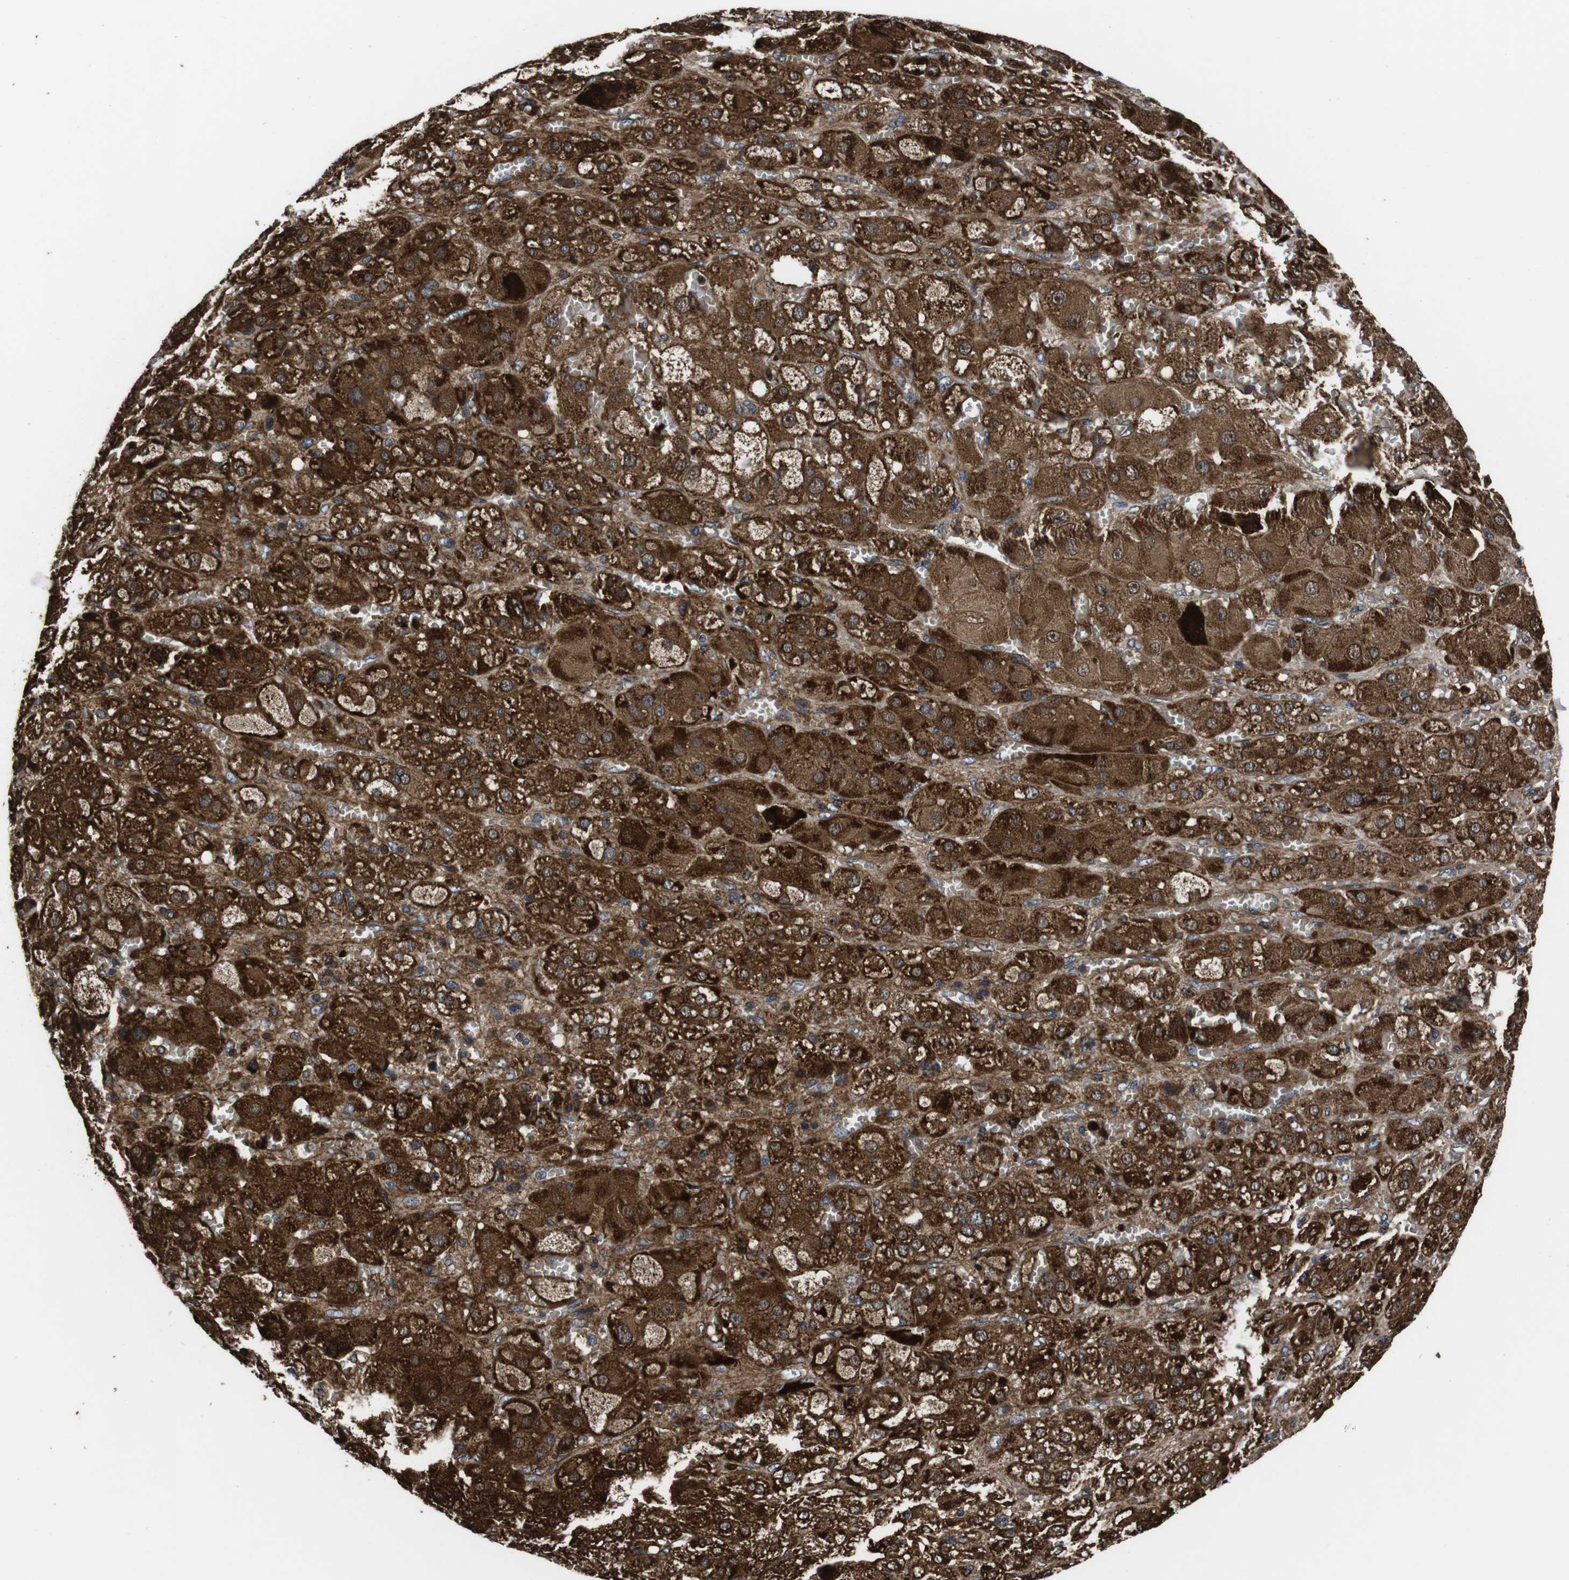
{"staining": {"intensity": "strong", "quantity": ">75%", "location": "cytoplasmic/membranous,nuclear"}, "tissue": "adrenal gland", "cell_type": "Glandular cells", "image_type": "normal", "snomed": [{"axis": "morphology", "description": "Normal tissue, NOS"}, {"axis": "topography", "description": "Adrenal gland"}], "caption": "Protein analysis of benign adrenal gland reveals strong cytoplasmic/membranous,nuclear staining in about >75% of glandular cells.", "gene": "SMYD3", "patient": {"sex": "female", "age": 47}}